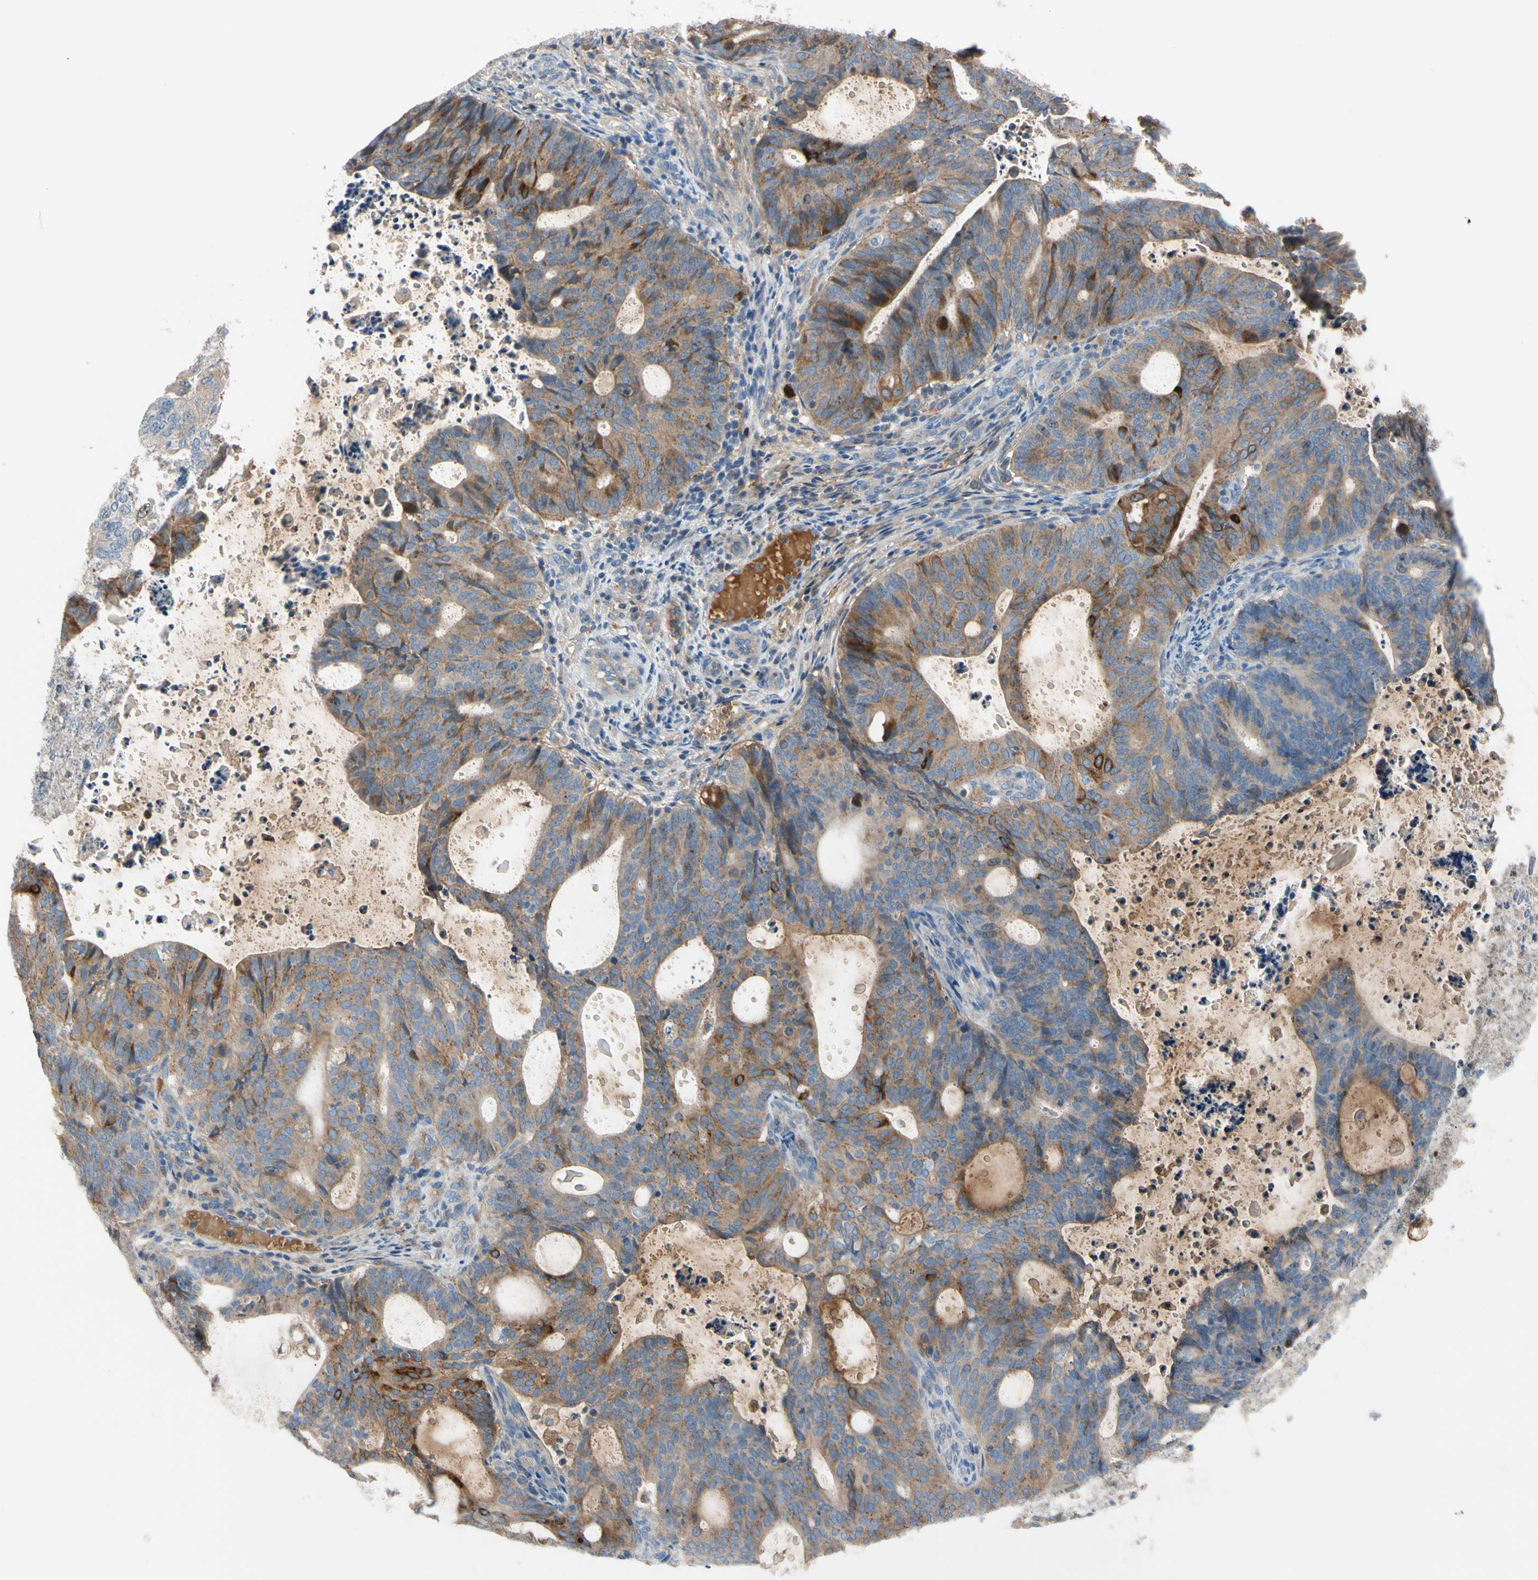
{"staining": {"intensity": "moderate", "quantity": "25%-75%", "location": "cytoplasmic/membranous"}, "tissue": "endometrial cancer", "cell_type": "Tumor cells", "image_type": "cancer", "snomed": [{"axis": "morphology", "description": "Adenocarcinoma, NOS"}, {"axis": "topography", "description": "Uterus"}], "caption": "The micrograph displays a brown stain indicating the presence of a protein in the cytoplasmic/membranous of tumor cells in adenocarcinoma (endometrial). Using DAB (3,3'-diaminobenzidine) (brown) and hematoxylin (blue) stains, captured at high magnification using brightfield microscopy.", "gene": "HJURP", "patient": {"sex": "female", "age": 83}}